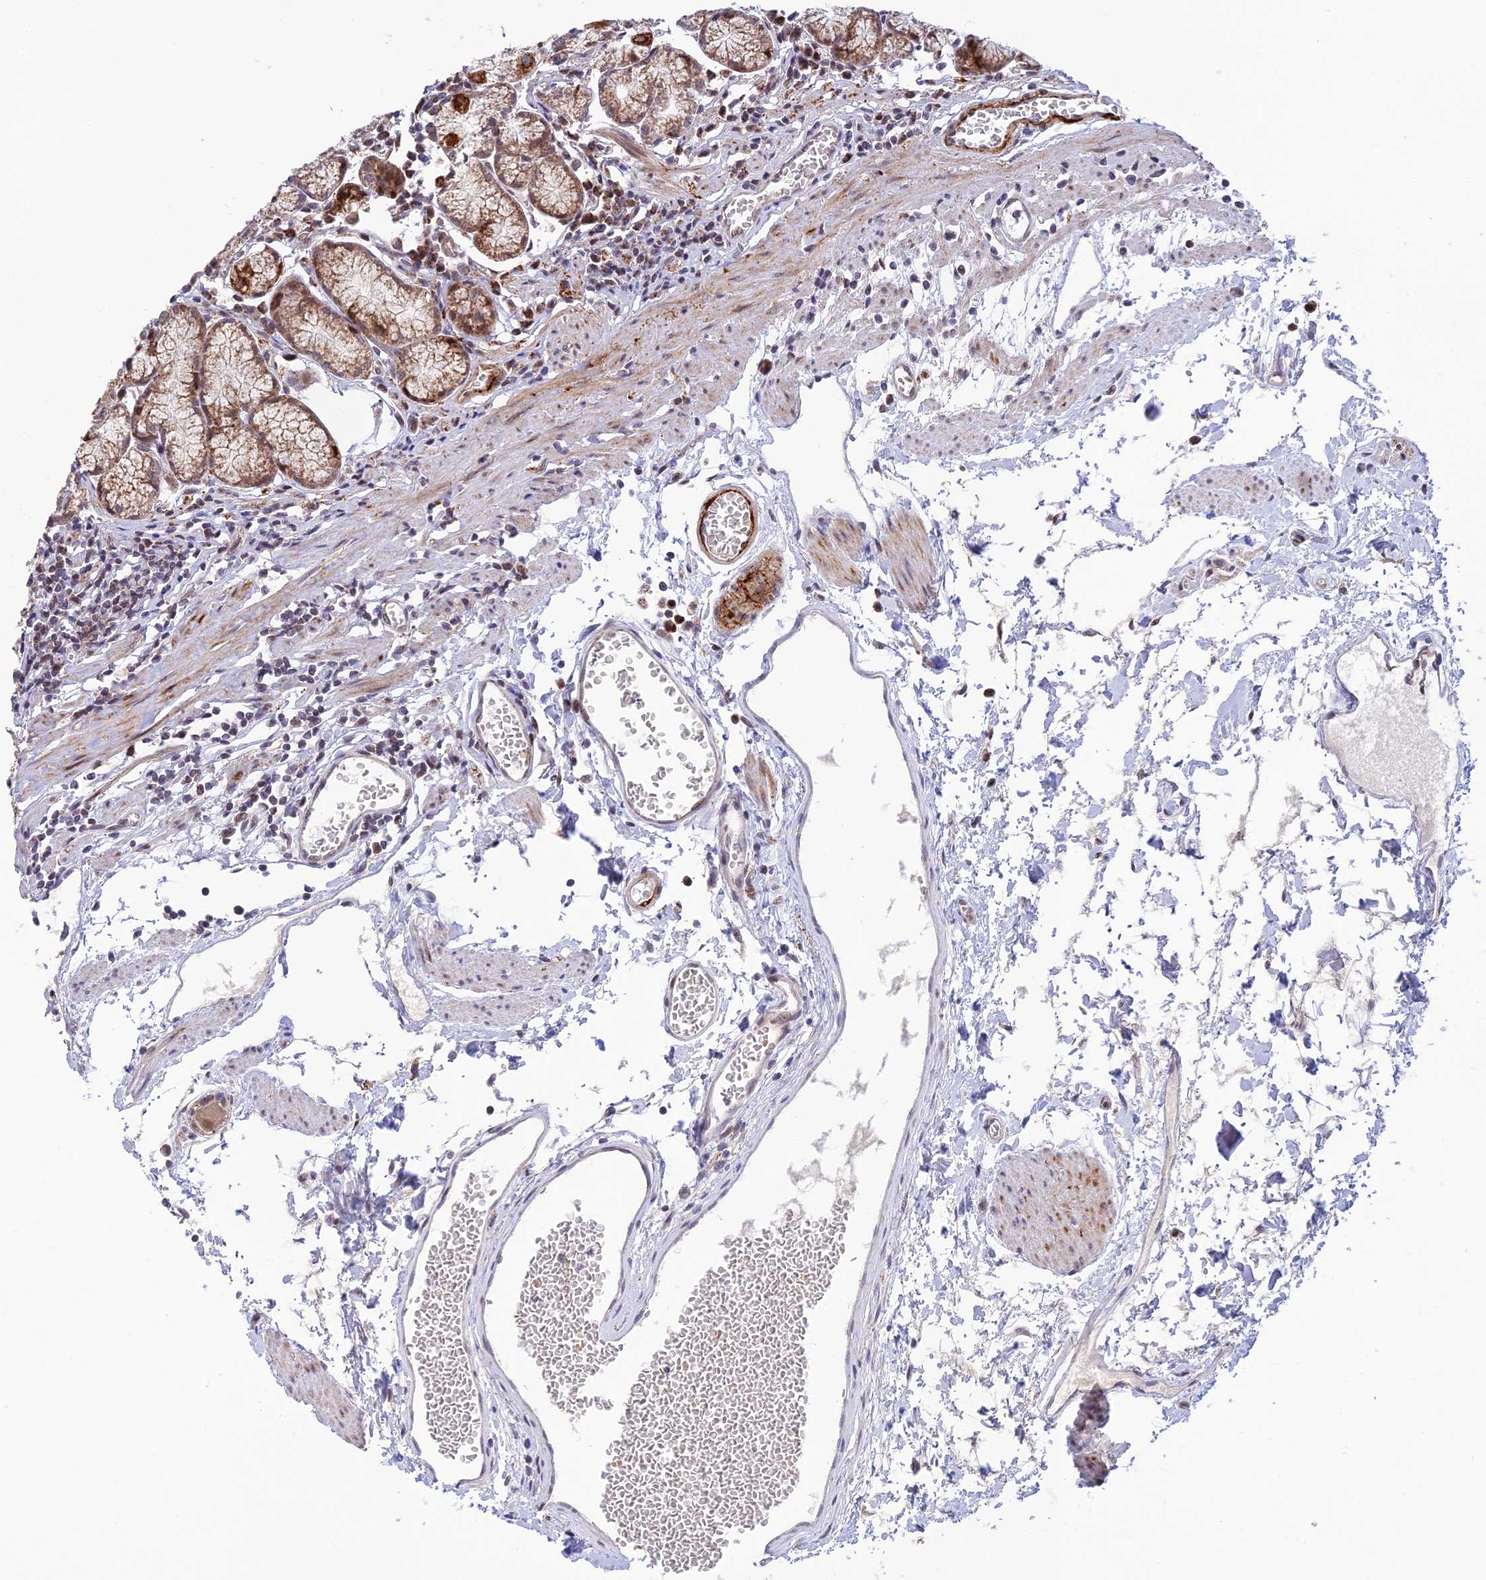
{"staining": {"intensity": "strong", "quantity": "25%-75%", "location": "cytoplasmic/membranous"}, "tissue": "stomach", "cell_type": "Glandular cells", "image_type": "normal", "snomed": [{"axis": "morphology", "description": "Normal tissue, NOS"}, {"axis": "topography", "description": "Stomach"}], "caption": "Benign stomach was stained to show a protein in brown. There is high levels of strong cytoplasmic/membranous positivity in approximately 25%-75% of glandular cells.", "gene": "WDR55", "patient": {"sex": "male", "age": 55}}